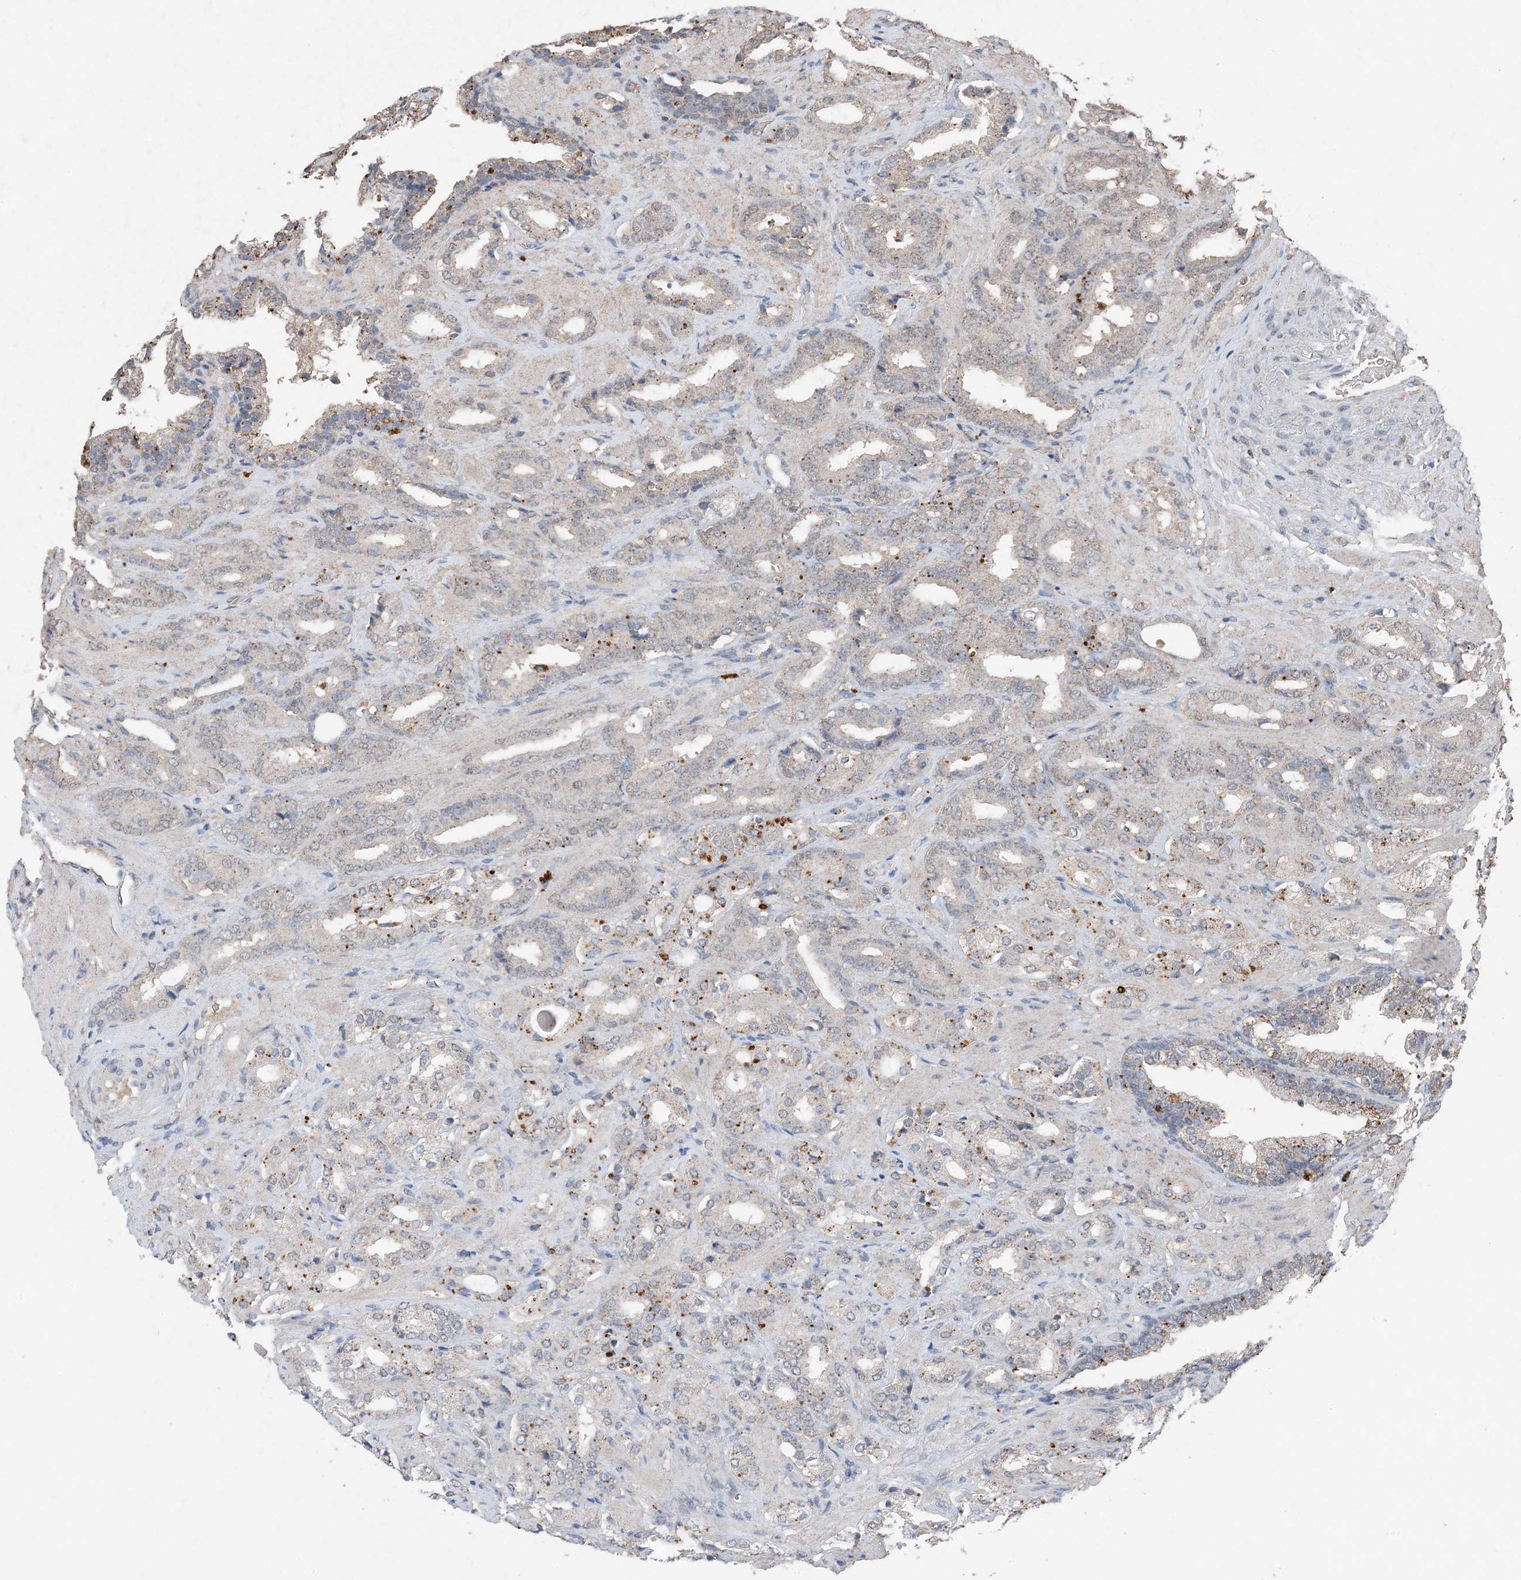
{"staining": {"intensity": "moderate", "quantity": "<25%", "location": "cytoplasmic/membranous"}, "tissue": "prostate cancer", "cell_type": "Tumor cells", "image_type": "cancer", "snomed": [{"axis": "morphology", "description": "Adenocarcinoma, High grade"}, {"axis": "topography", "description": "Prostate"}], "caption": "The histopathology image displays immunohistochemical staining of prostate cancer (high-grade adenocarcinoma). There is moderate cytoplasmic/membranous expression is seen in approximately <25% of tumor cells. The staining was performed using DAB to visualize the protein expression in brown, while the nuclei were stained in blue with hematoxylin (Magnification: 20x).", "gene": "FCN3", "patient": {"sex": "male", "age": 64}}